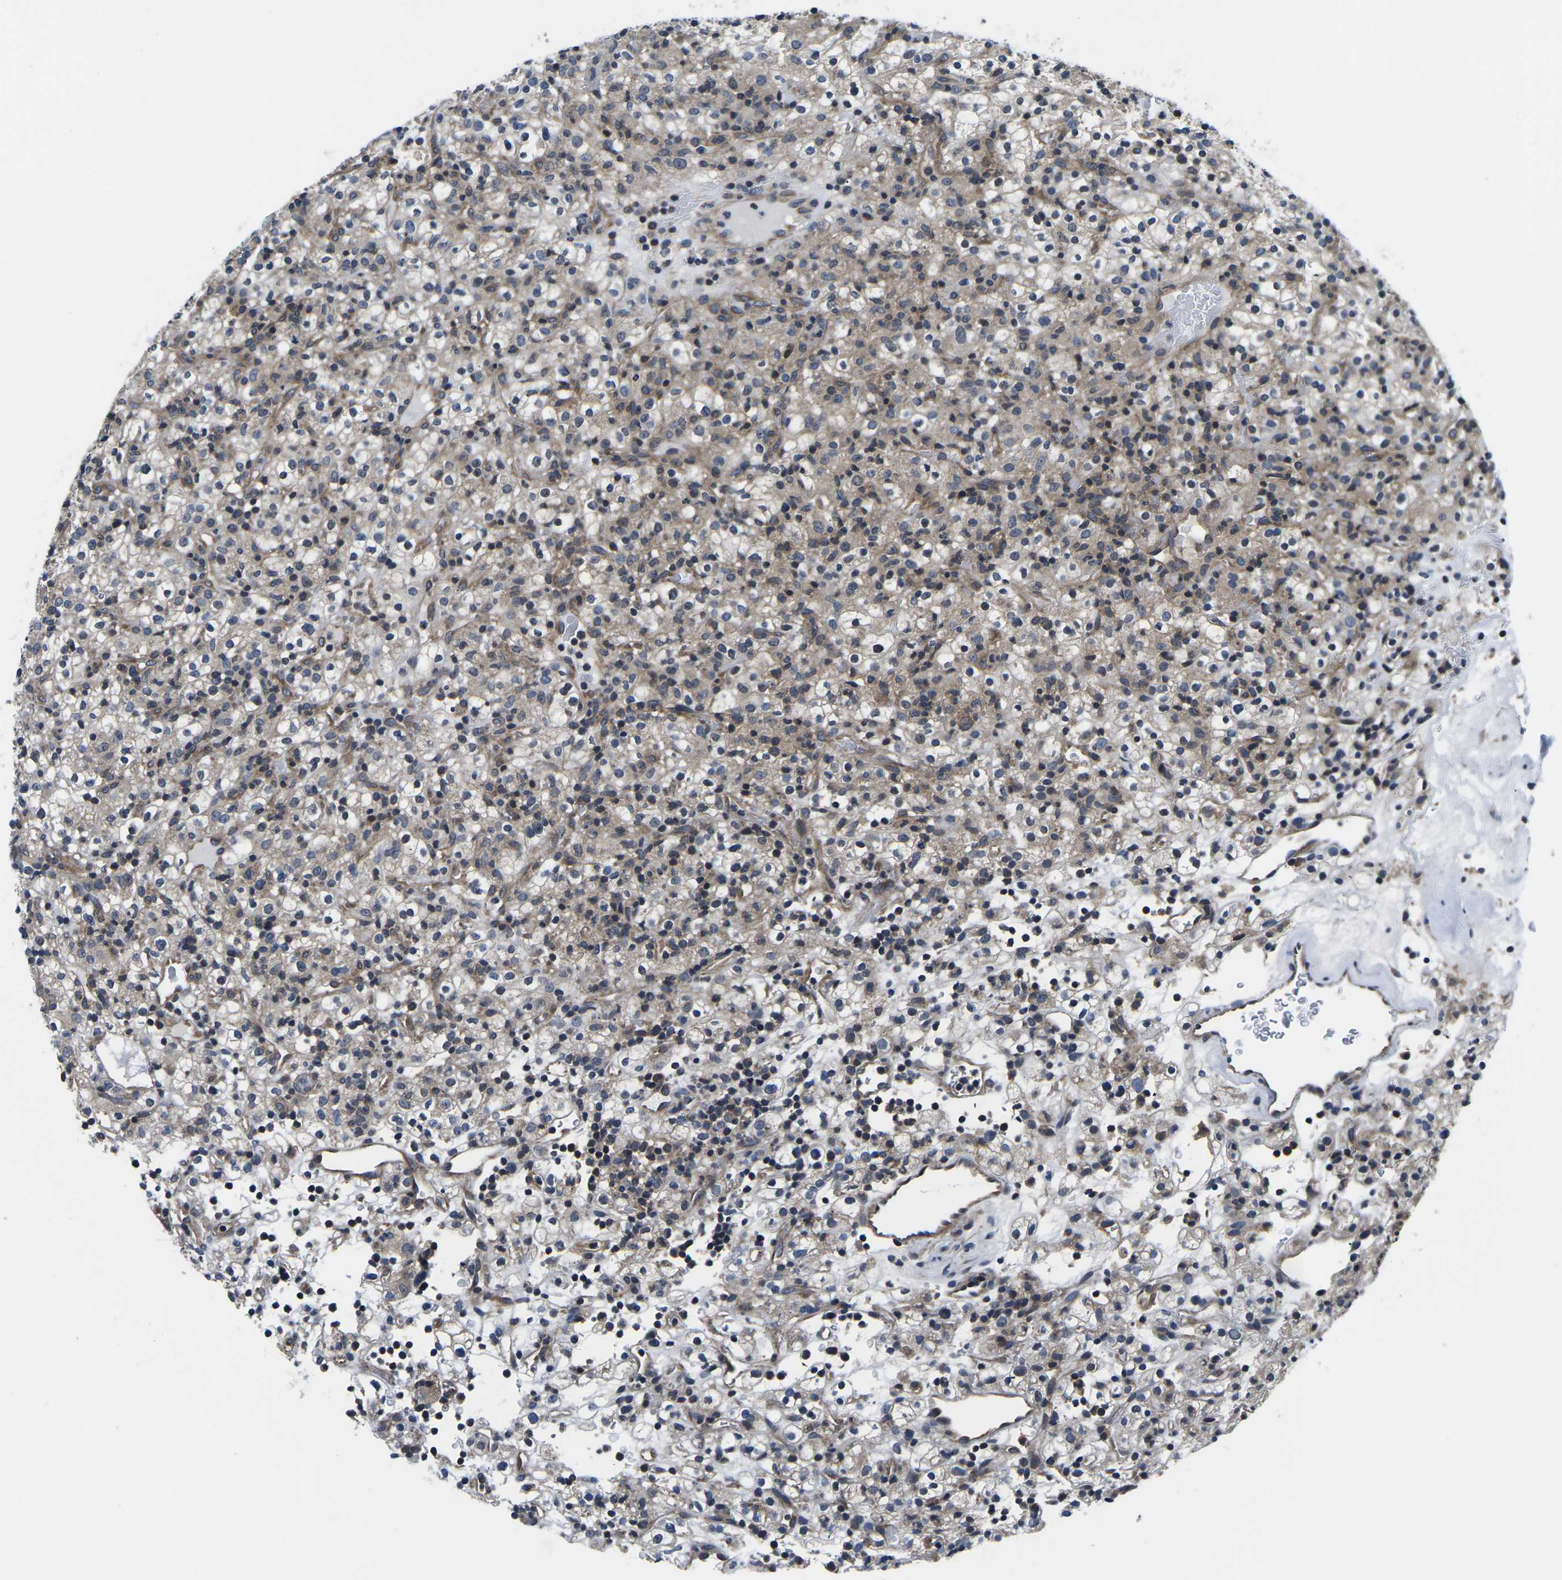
{"staining": {"intensity": "weak", "quantity": ">75%", "location": "cytoplasmic/membranous"}, "tissue": "renal cancer", "cell_type": "Tumor cells", "image_type": "cancer", "snomed": [{"axis": "morphology", "description": "Normal tissue, NOS"}, {"axis": "morphology", "description": "Adenocarcinoma, NOS"}, {"axis": "topography", "description": "Kidney"}], "caption": "Renal cancer (adenocarcinoma) tissue demonstrates weak cytoplasmic/membranous positivity in about >75% of tumor cells, visualized by immunohistochemistry. The staining was performed using DAB, with brown indicating positive protein expression. Nuclei are stained blue with hematoxylin.", "gene": "GSK3B", "patient": {"sex": "female", "age": 72}}